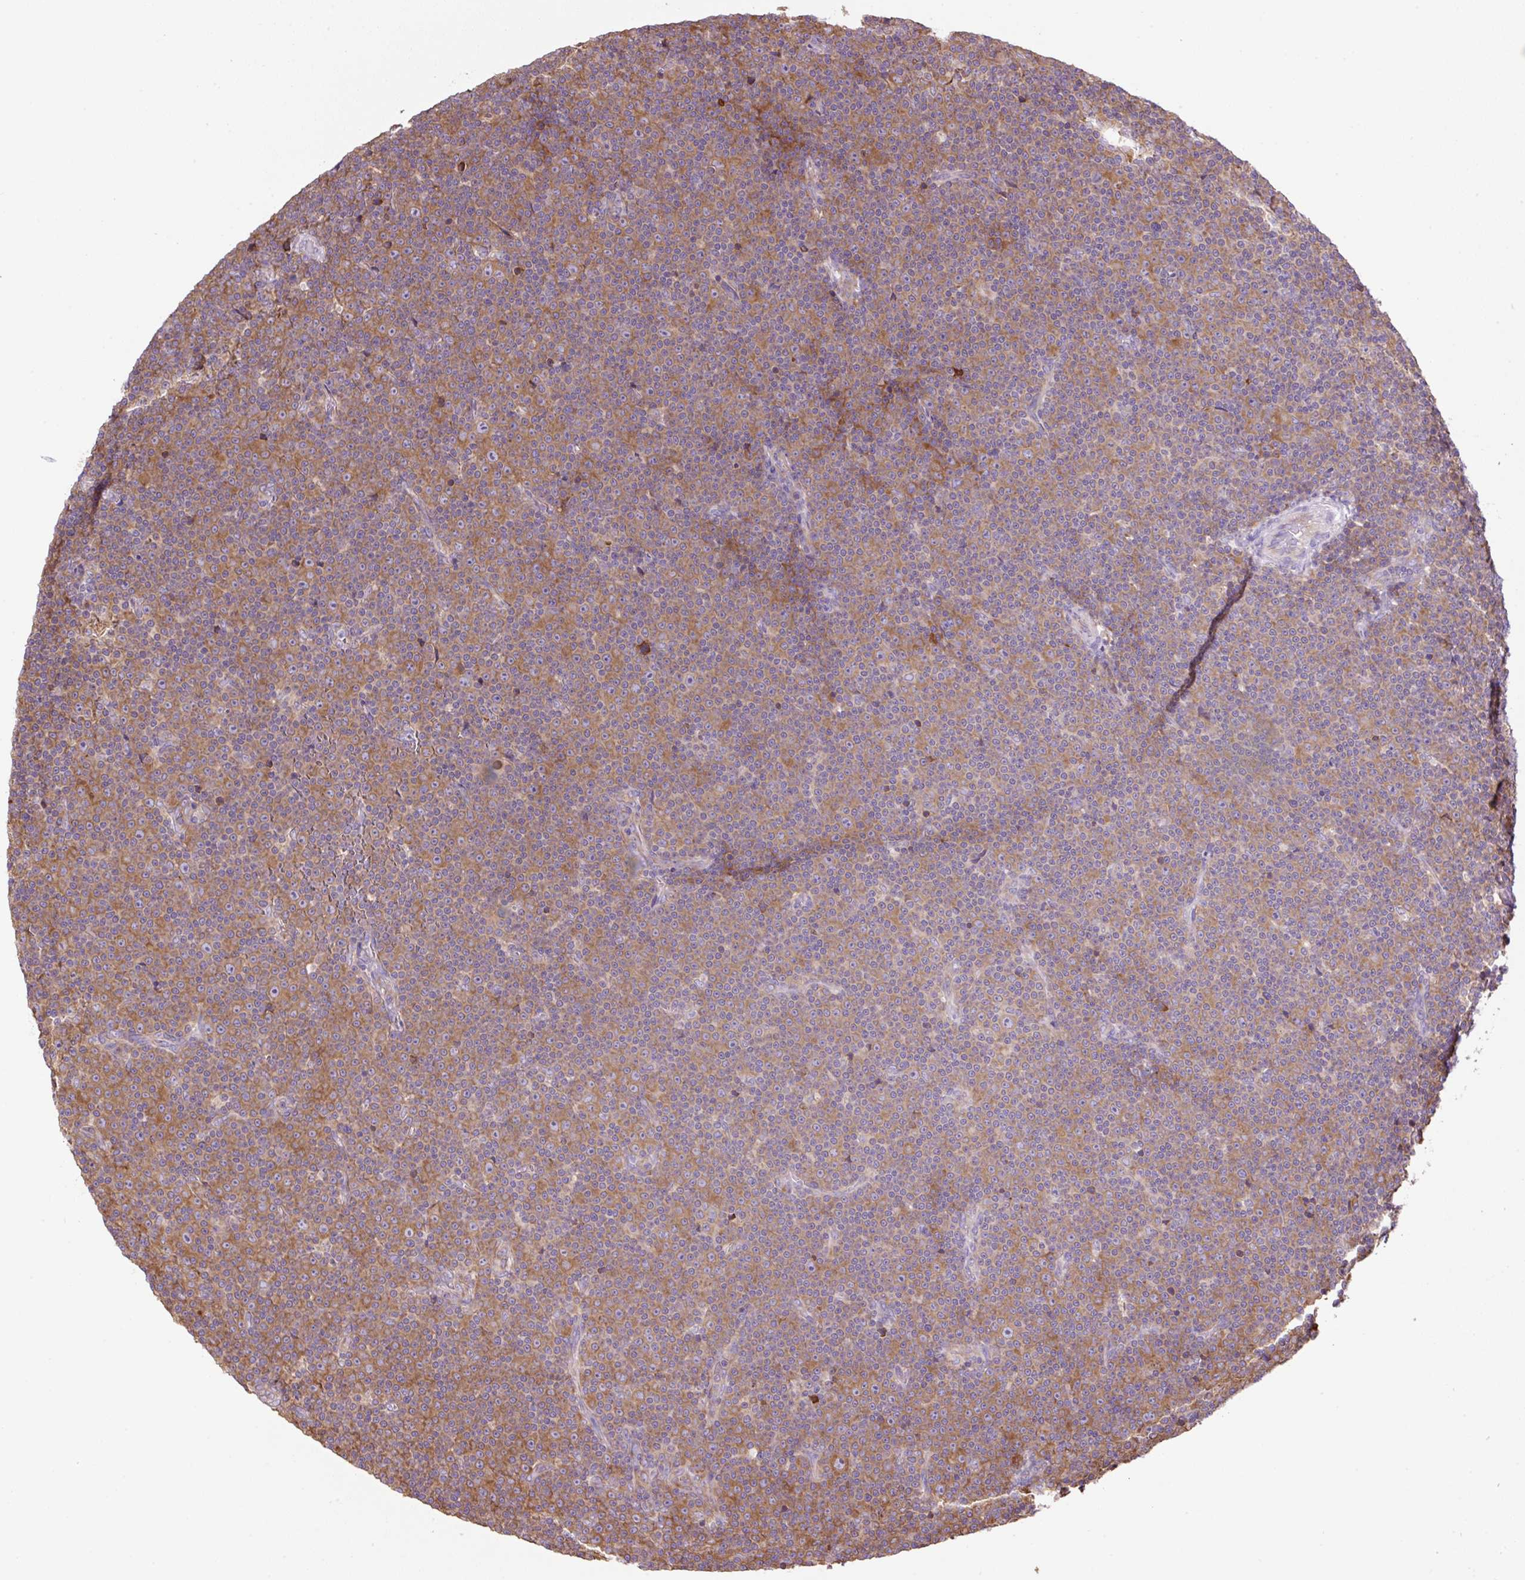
{"staining": {"intensity": "moderate", "quantity": "25%-75%", "location": "cytoplasmic/membranous"}, "tissue": "lymphoma", "cell_type": "Tumor cells", "image_type": "cancer", "snomed": [{"axis": "morphology", "description": "Malignant lymphoma, non-Hodgkin's type, Low grade"}, {"axis": "topography", "description": "Lymph node"}], "caption": "A high-resolution image shows IHC staining of low-grade malignant lymphoma, non-Hodgkin's type, which shows moderate cytoplasmic/membranous positivity in about 25%-75% of tumor cells.", "gene": "RPS23", "patient": {"sex": "female", "age": 67}}